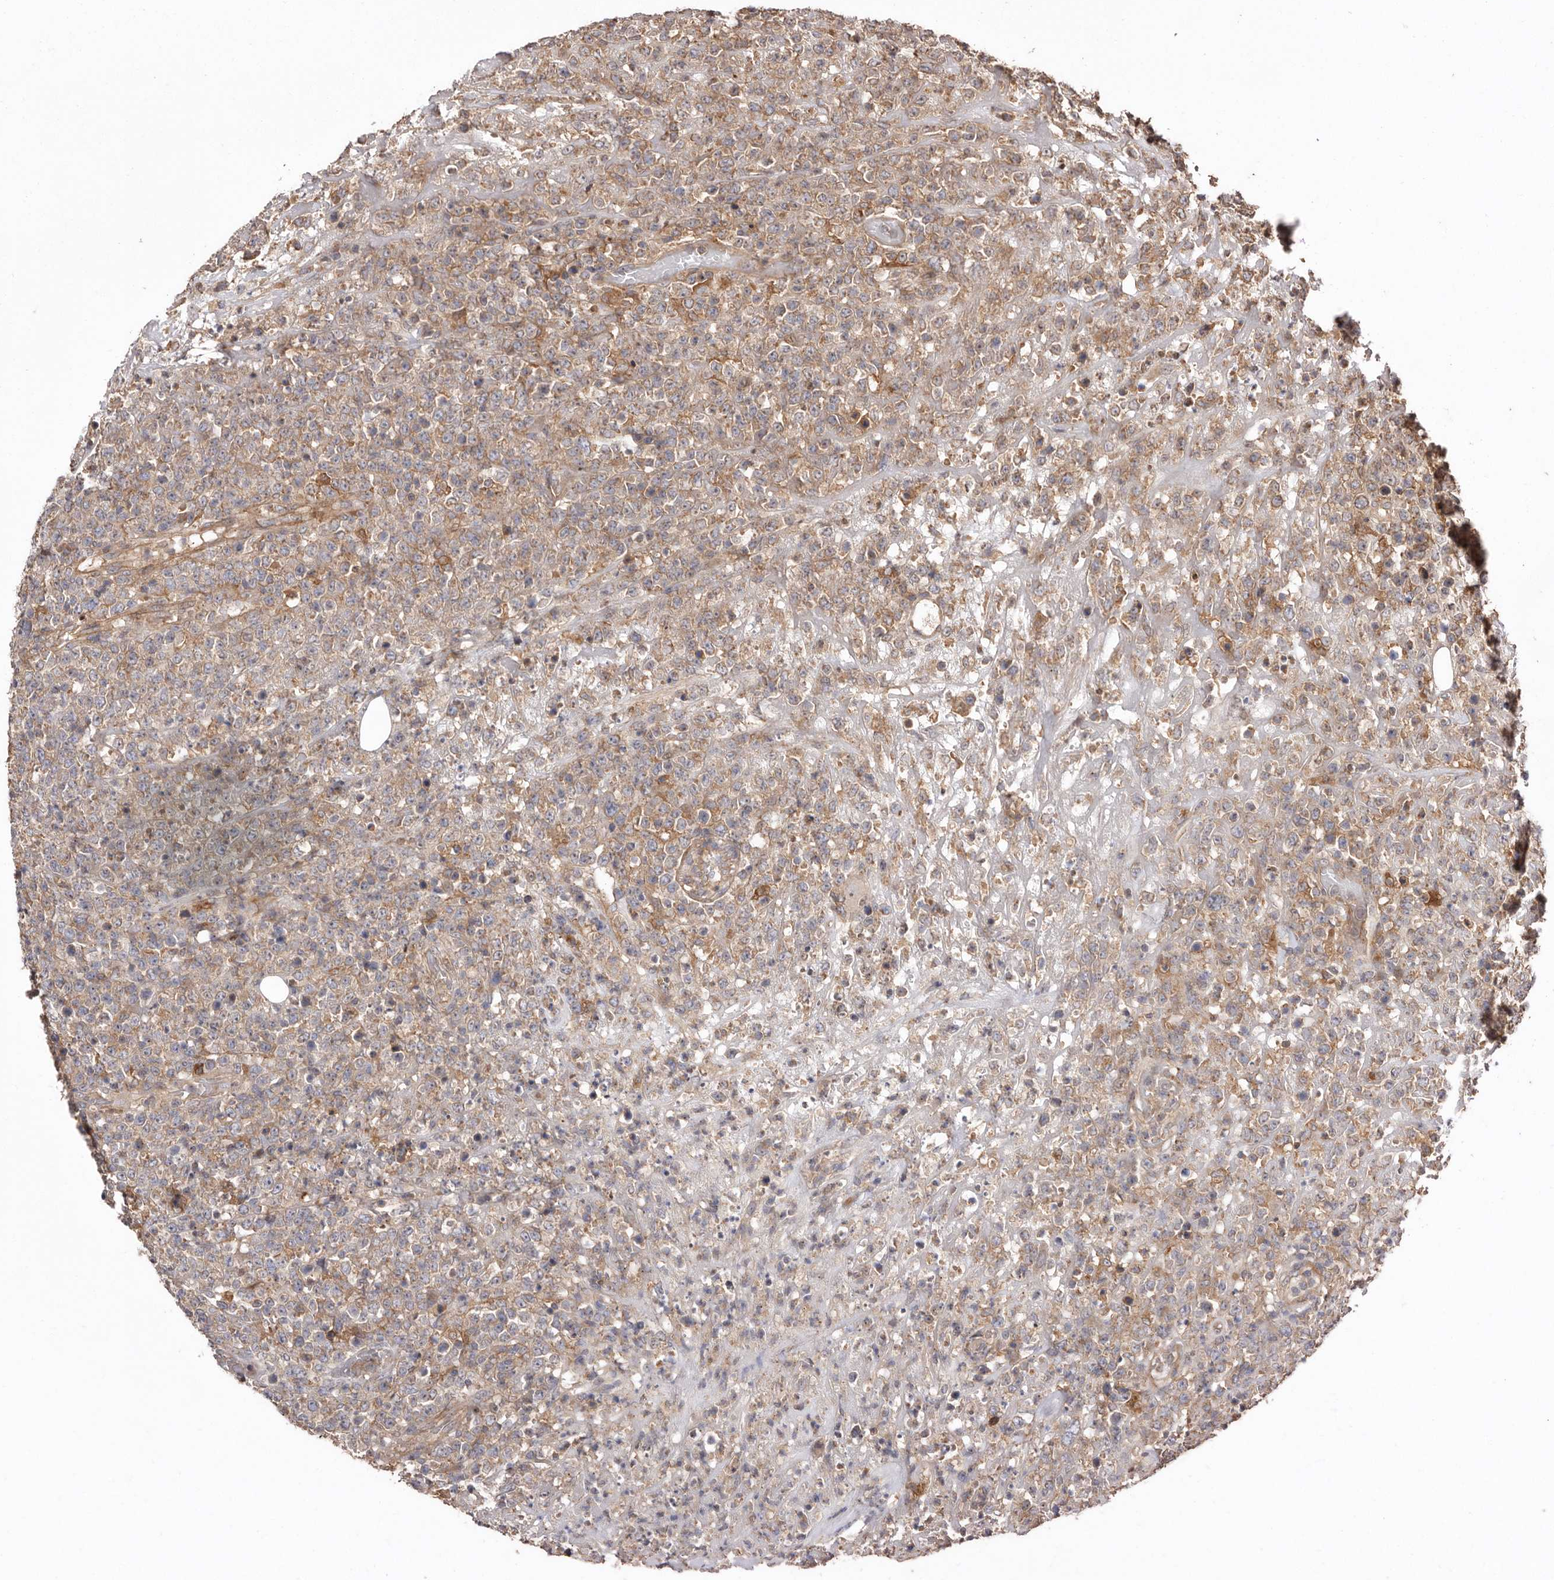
{"staining": {"intensity": "weak", "quantity": "<25%", "location": "cytoplasmic/membranous"}, "tissue": "lymphoma", "cell_type": "Tumor cells", "image_type": "cancer", "snomed": [{"axis": "morphology", "description": "Malignant lymphoma, non-Hodgkin's type, High grade"}, {"axis": "topography", "description": "Colon"}], "caption": "A high-resolution photomicrograph shows immunohistochemistry (IHC) staining of malignant lymphoma, non-Hodgkin's type (high-grade), which displays no significant staining in tumor cells.", "gene": "RWDD1", "patient": {"sex": "female", "age": 53}}